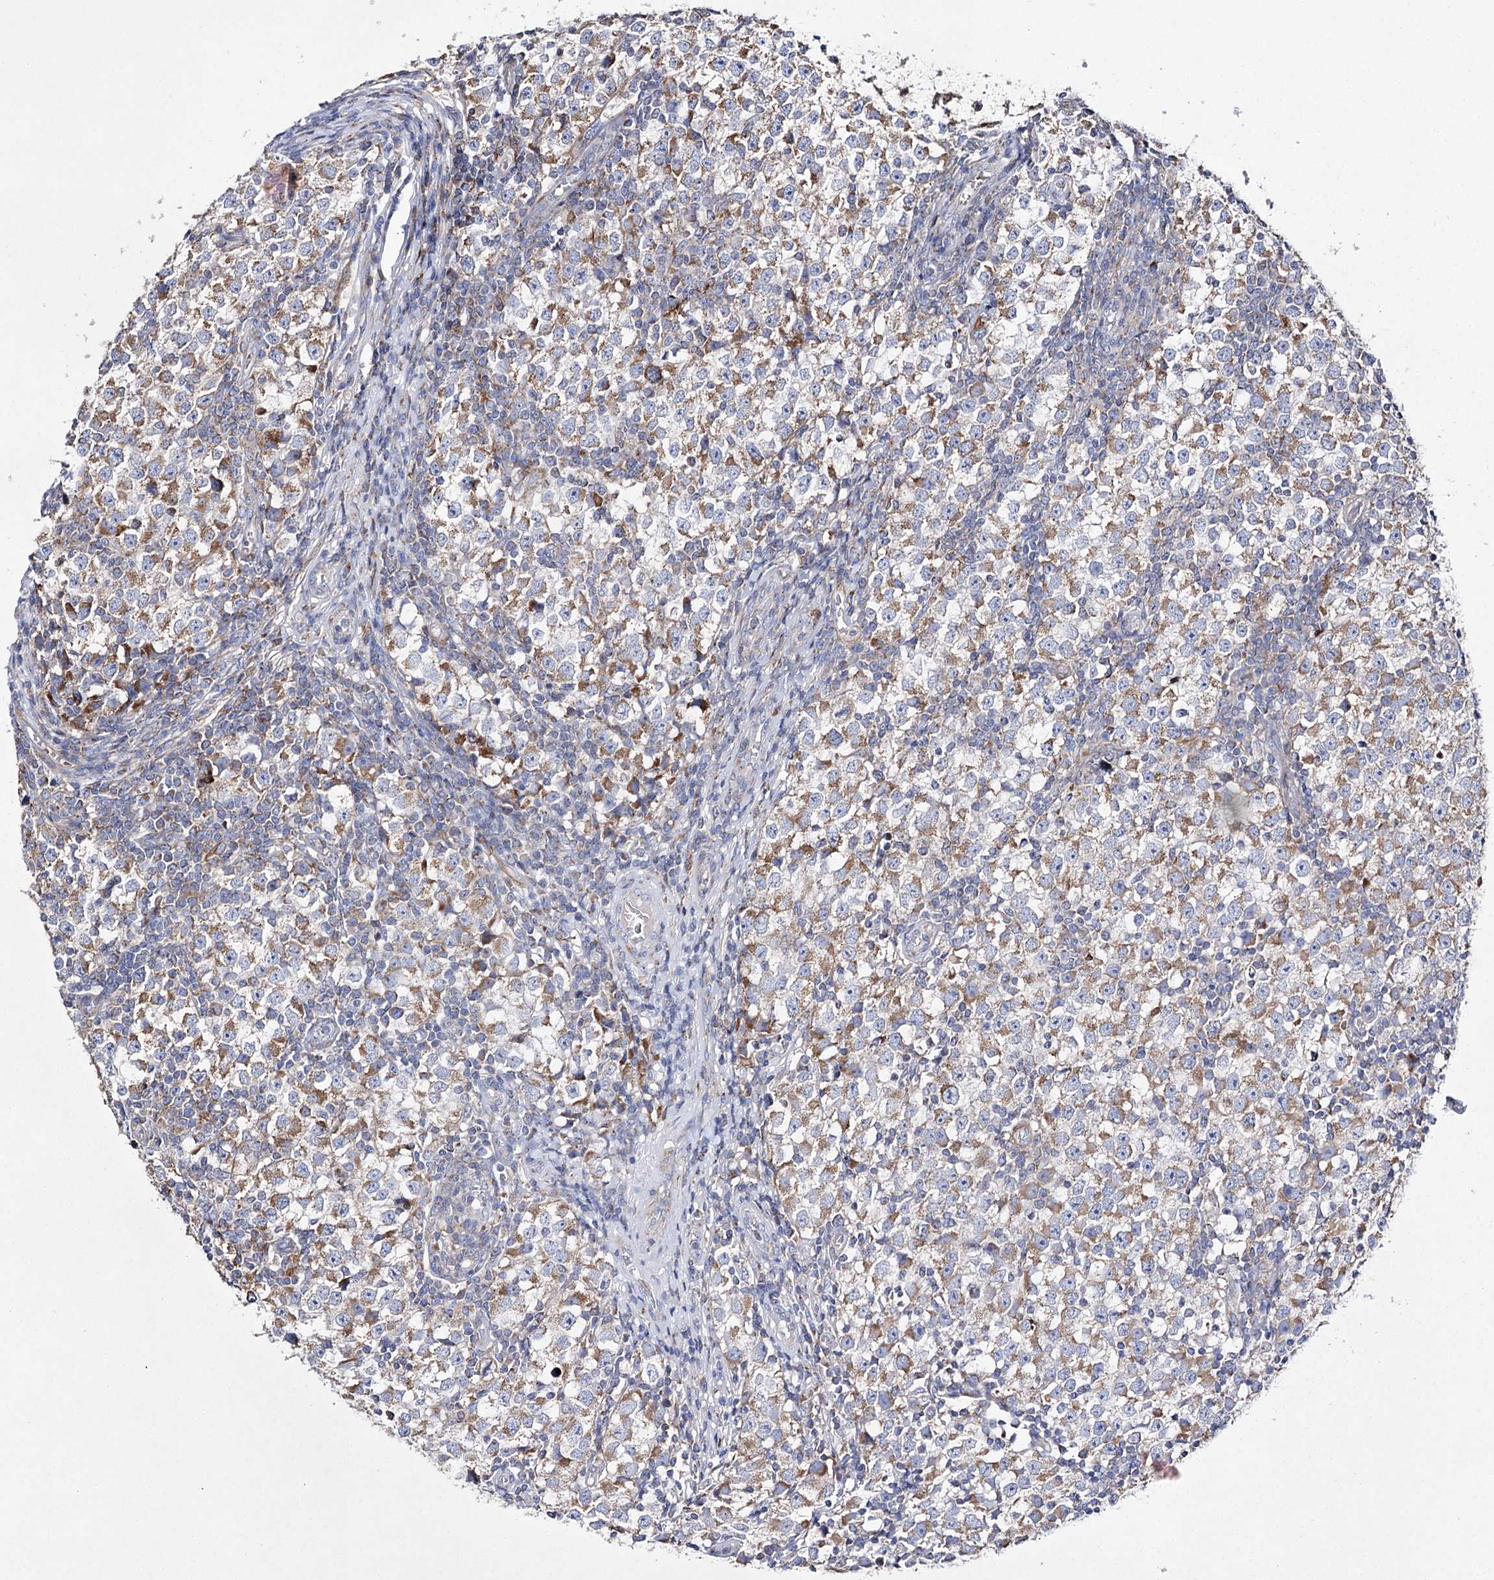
{"staining": {"intensity": "moderate", "quantity": ">75%", "location": "cytoplasmic/membranous"}, "tissue": "testis cancer", "cell_type": "Tumor cells", "image_type": "cancer", "snomed": [{"axis": "morphology", "description": "Seminoma, NOS"}, {"axis": "topography", "description": "Testis"}], "caption": "Protein staining of testis seminoma tissue demonstrates moderate cytoplasmic/membranous staining in about >75% of tumor cells.", "gene": "COX15", "patient": {"sex": "male", "age": 65}}